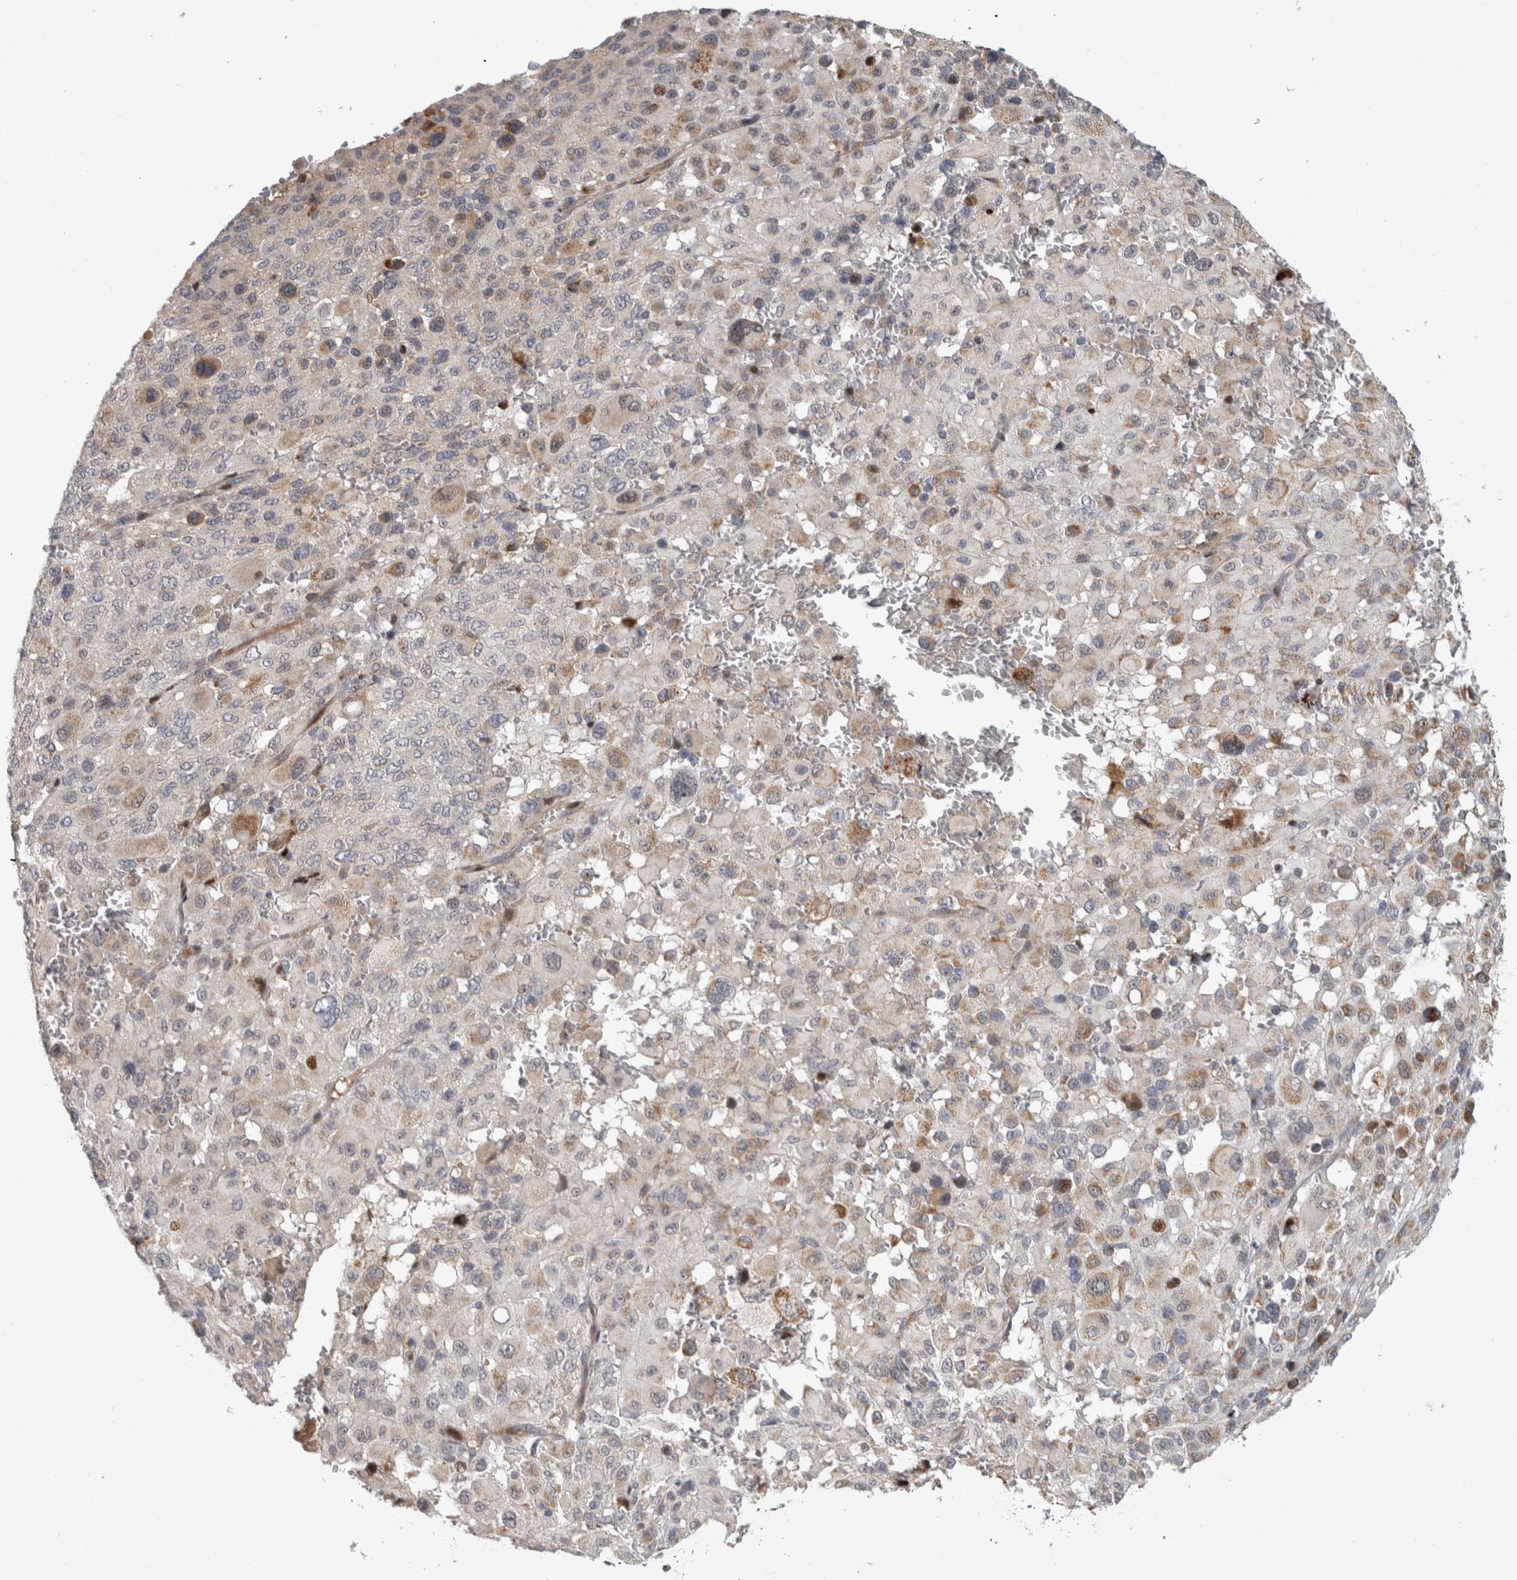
{"staining": {"intensity": "weak", "quantity": "<25%", "location": "cytoplasmic/membranous"}, "tissue": "melanoma", "cell_type": "Tumor cells", "image_type": "cancer", "snomed": [{"axis": "morphology", "description": "Malignant melanoma, Metastatic site"}, {"axis": "topography", "description": "Skin"}], "caption": "DAB immunohistochemical staining of human melanoma reveals no significant positivity in tumor cells.", "gene": "RBM48", "patient": {"sex": "female", "age": 74}}